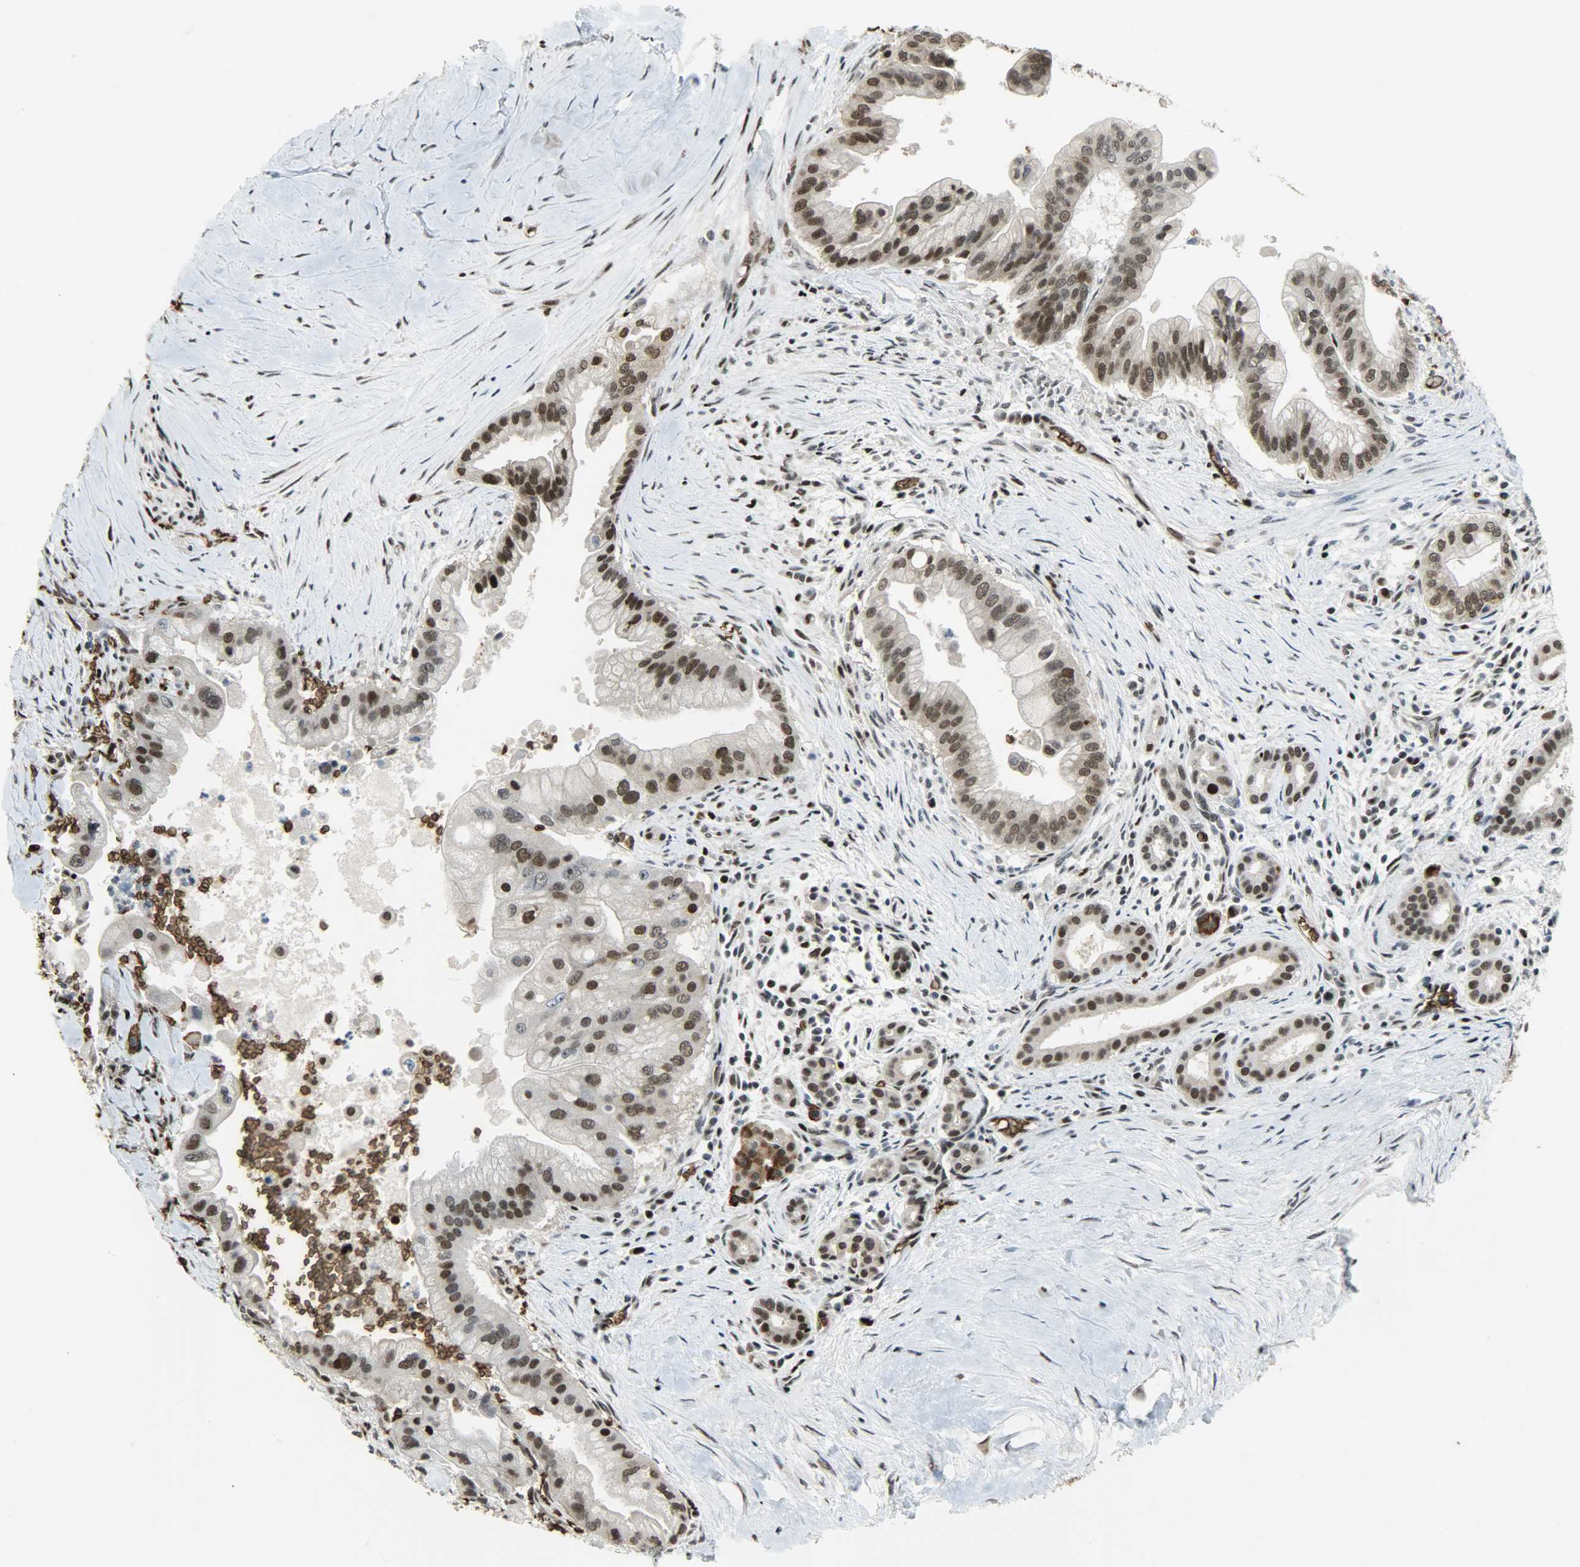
{"staining": {"intensity": "strong", "quantity": ">75%", "location": "cytoplasmic/membranous,nuclear"}, "tissue": "pancreatic cancer", "cell_type": "Tumor cells", "image_type": "cancer", "snomed": [{"axis": "morphology", "description": "Adenocarcinoma, NOS"}, {"axis": "topography", "description": "Pancreas"}], "caption": "The immunohistochemical stain highlights strong cytoplasmic/membranous and nuclear expression in tumor cells of pancreatic adenocarcinoma tissue. Using DAB (3,3'-diaminobenzidine) (brown) and hematoxylin (blue) stains, captured at high magnification using brightfield microscopy.", "gene": "SNAI1", "patient": {"sex": "male", "age": 59}}